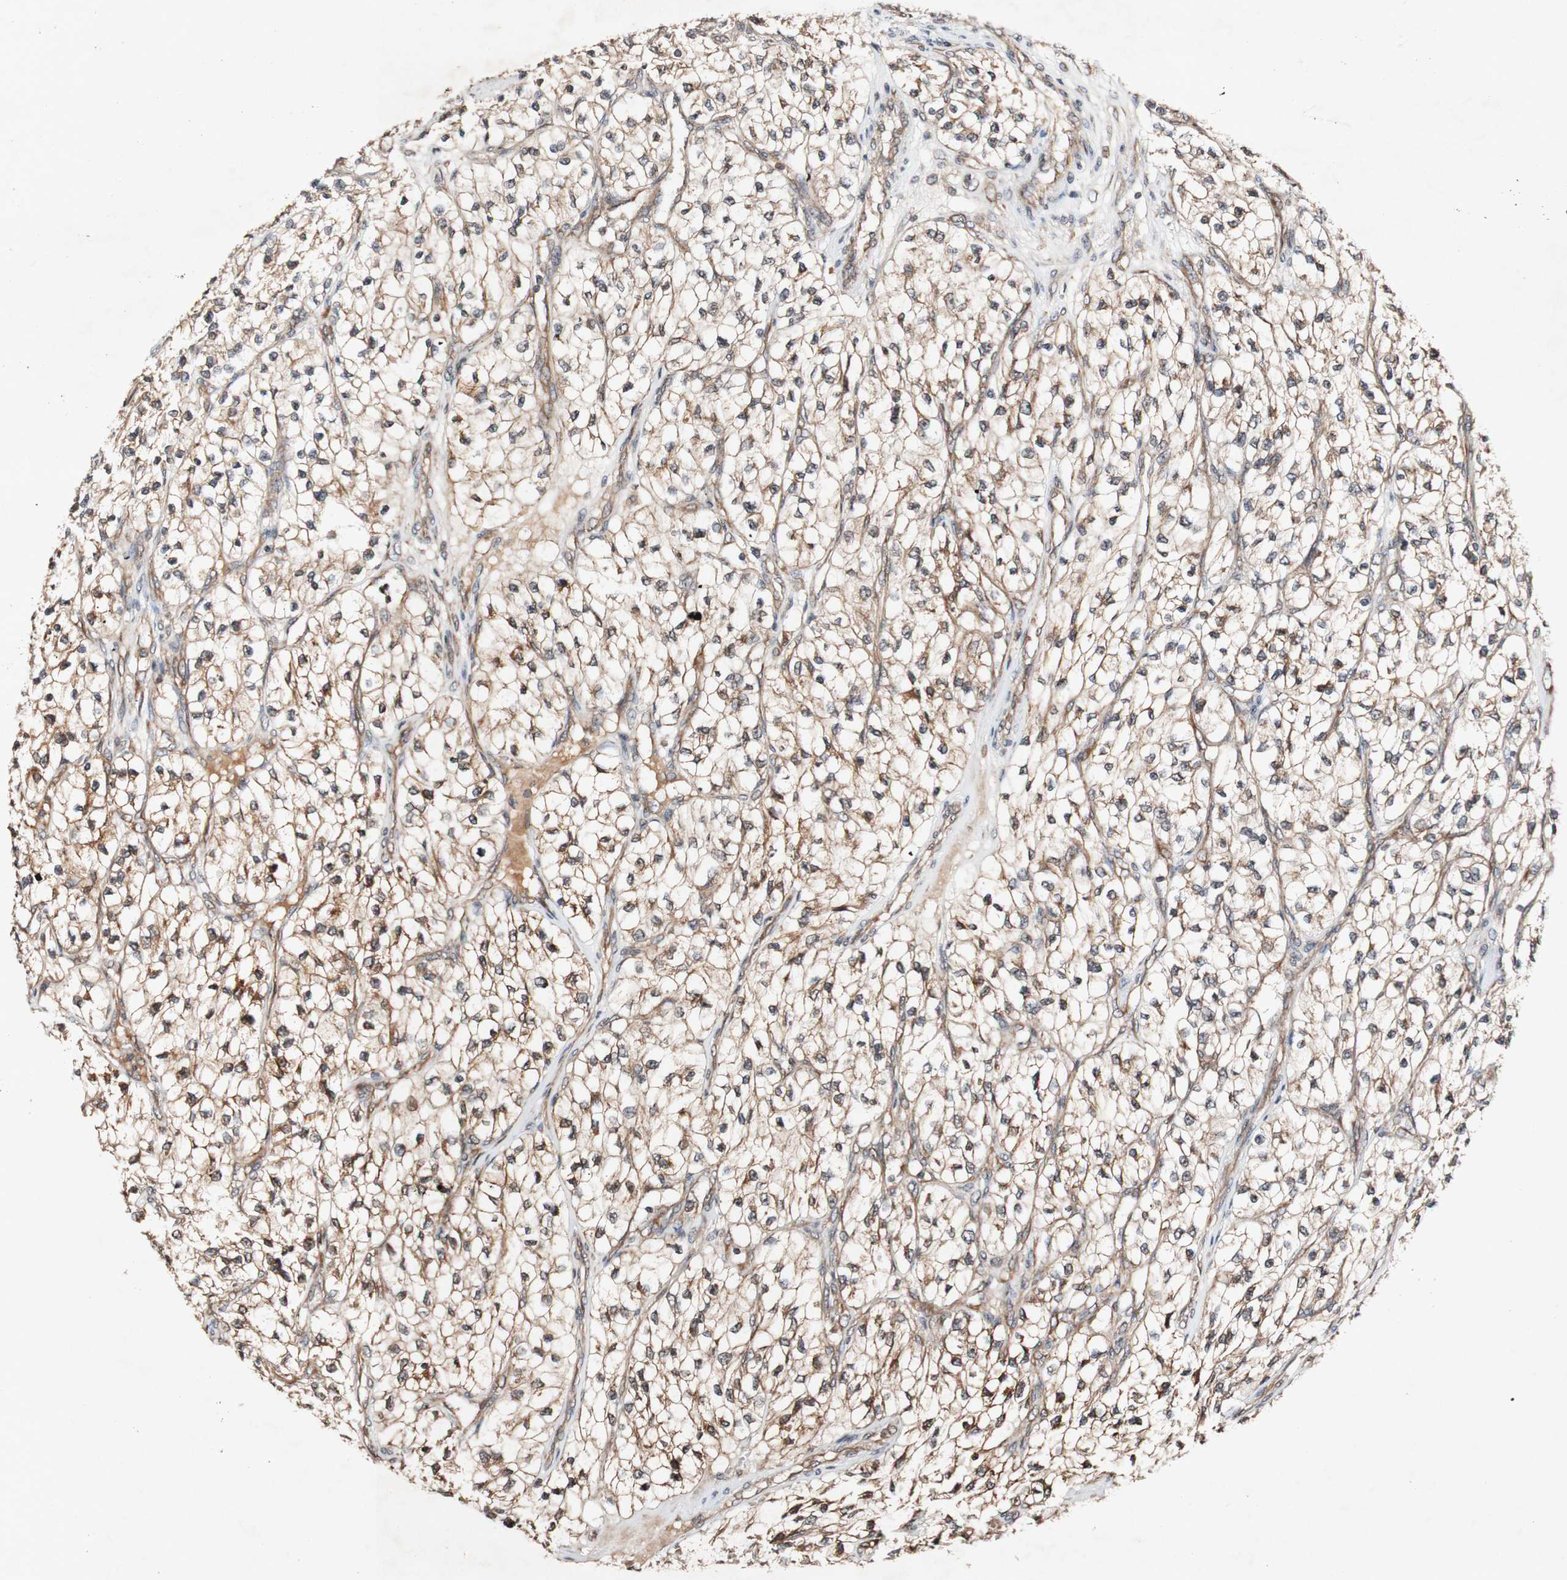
{"staining": {"intensity": "moderate", "quantity": ">75%", "location": "cytoplasmic/membranous"}, "tissue": "renal cancer", "cell_type": "Tumor cells", "image_type": "cancer", "snomed": [{"axis": "morphology", "description": "Adenocarcinoma, NOS"}, {"axis": "topography", "description": "Kidney"}], "caption": "Human renal cancer stained with a brown dye displays moderate cytoplasmic/membranous positive expression in about >75% of tumor cells.", "gene": "PIN1", "patient": {"sex": "female", "age": 57}}